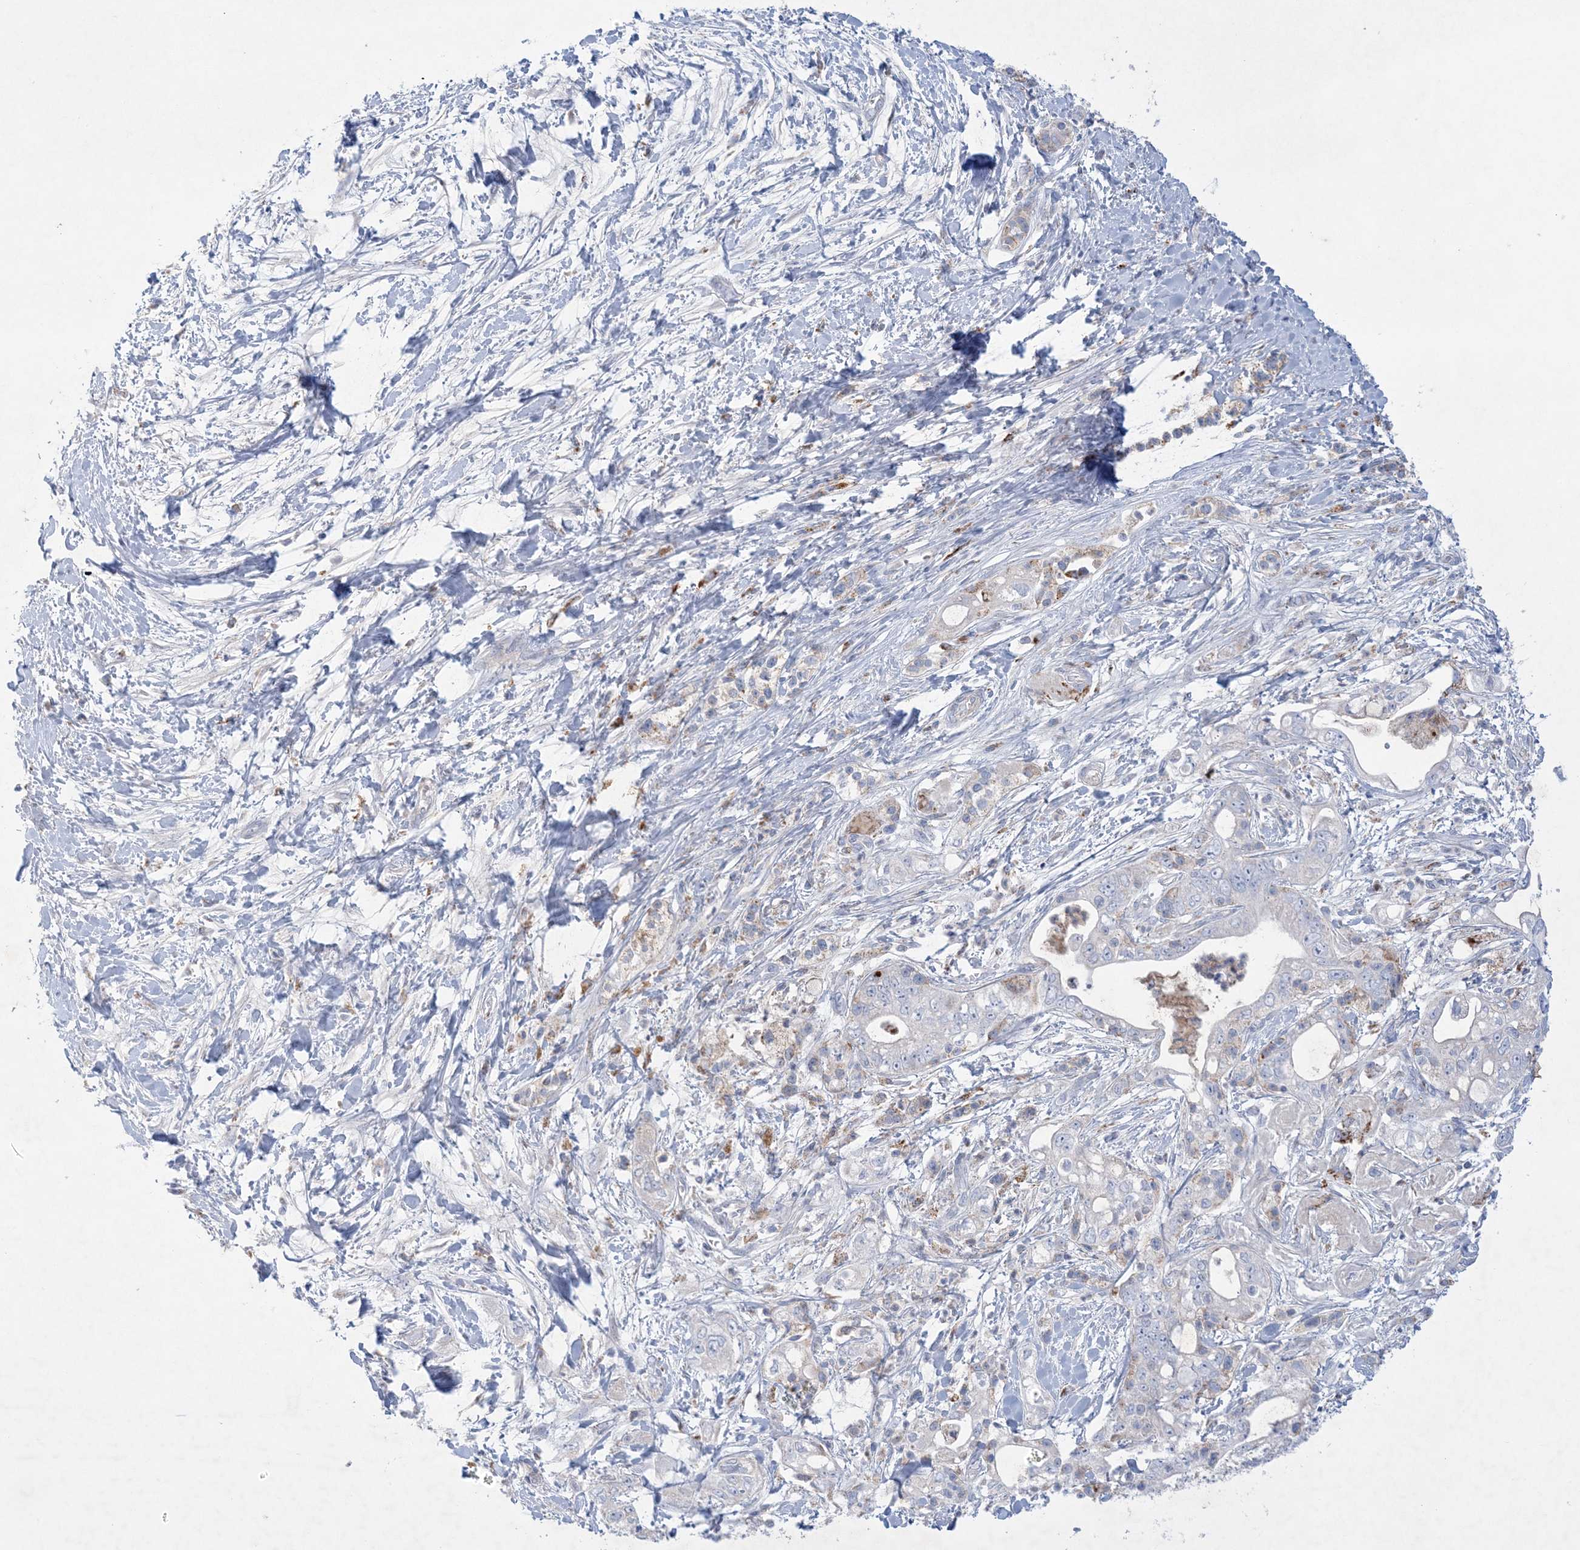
{"staining": {"intensity": "negative", "quantity": "none", "location": "none"}, "tissue": "pancreatic cancer", "cell_type": "Tumor cells", "image_type": "cancer", "snomed": [{"axis": "morphology", "description": "Adenocarcinoma, NOS"}, {"axis": "topography", "description": "Pancreas"}], "caption": "Immunohistochemistry (IHC) of human pancreatic adenocarcinoma shows no staining in tumor cells.", "gene": "KCTD6", "patient": {"sex": "male", "age": 70}}